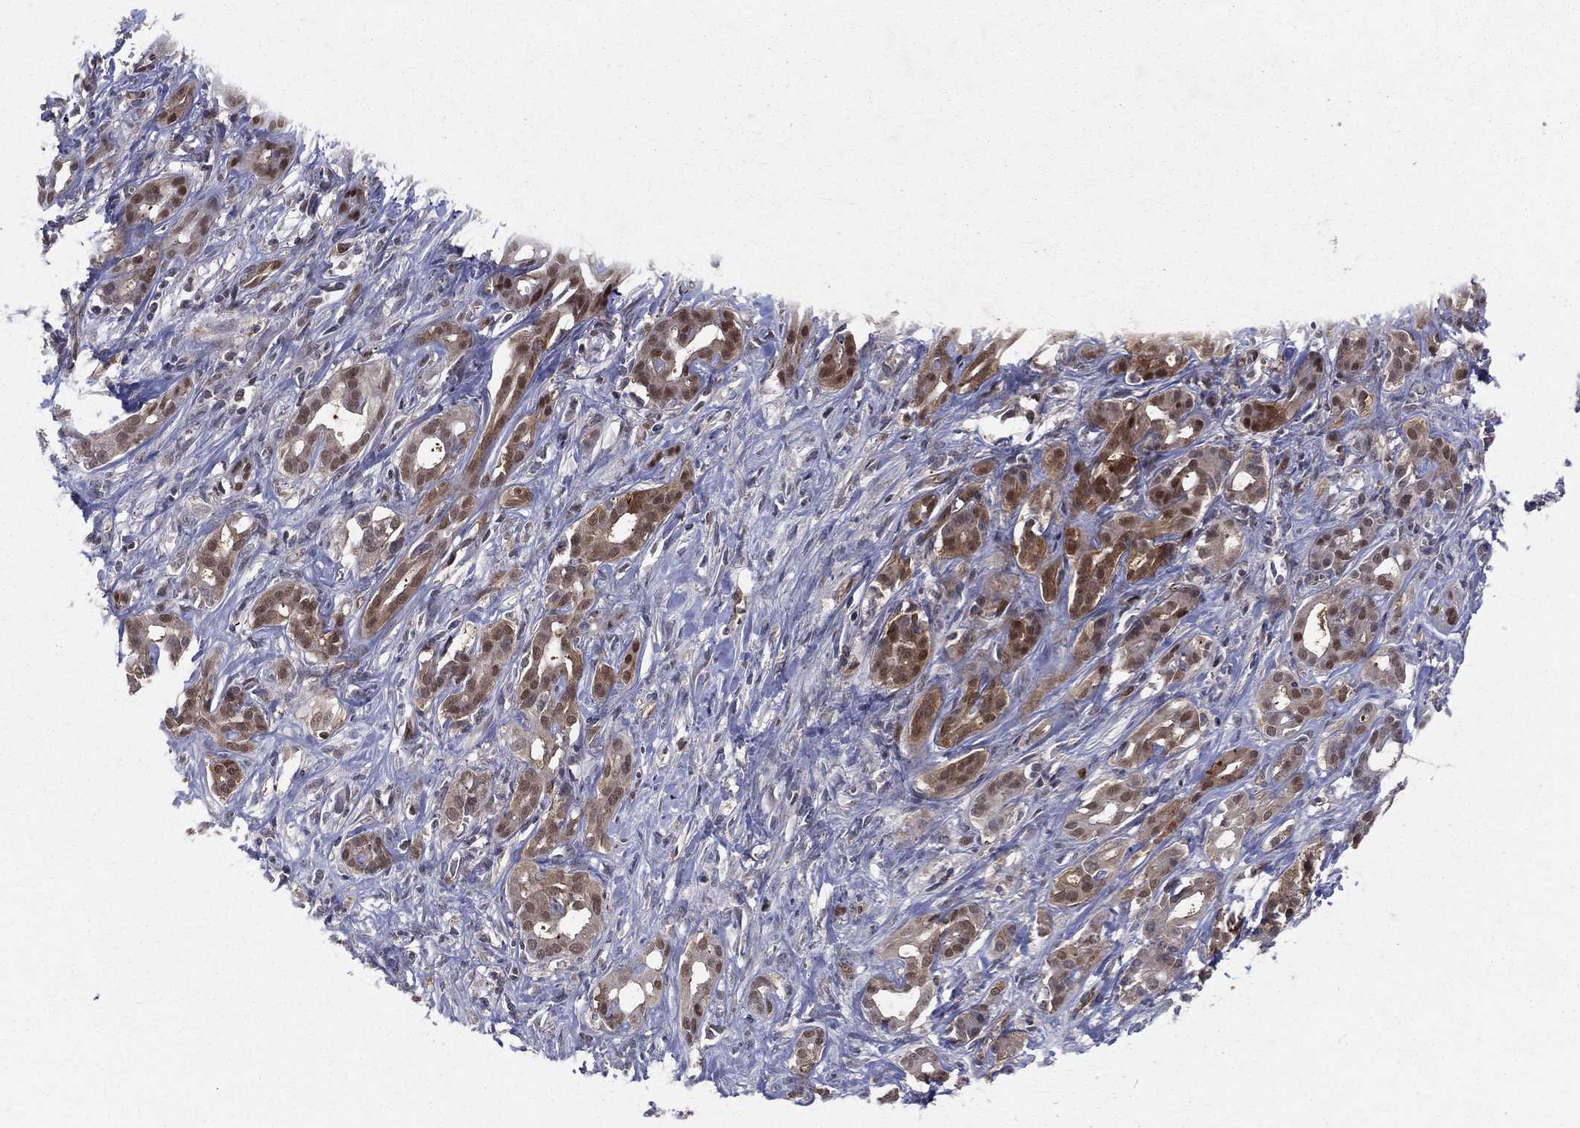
{"staining": {"intensity": "moderate", "quantity": "25%-75%", "location": "cytoplasmic/membranous,nuclear"}, "tissue": "pancreatic cancer", "cell_type": "Tumor cells", "image_type": "cancer", "snomed": [{"axis": "morphology", "description": "Adenocarcinoma, NOS"}, {"axis": "topography", "description": "Pancreas"}], "caption": "Human pancreatic cancer stained for a protein (brown) shows moderate cytoplasmic/membranous and nuclear positive positivity in about 25%-75% of tumor cells.", "gene": "GMPR2", "patient": {"sex": "male", "age": 61}}